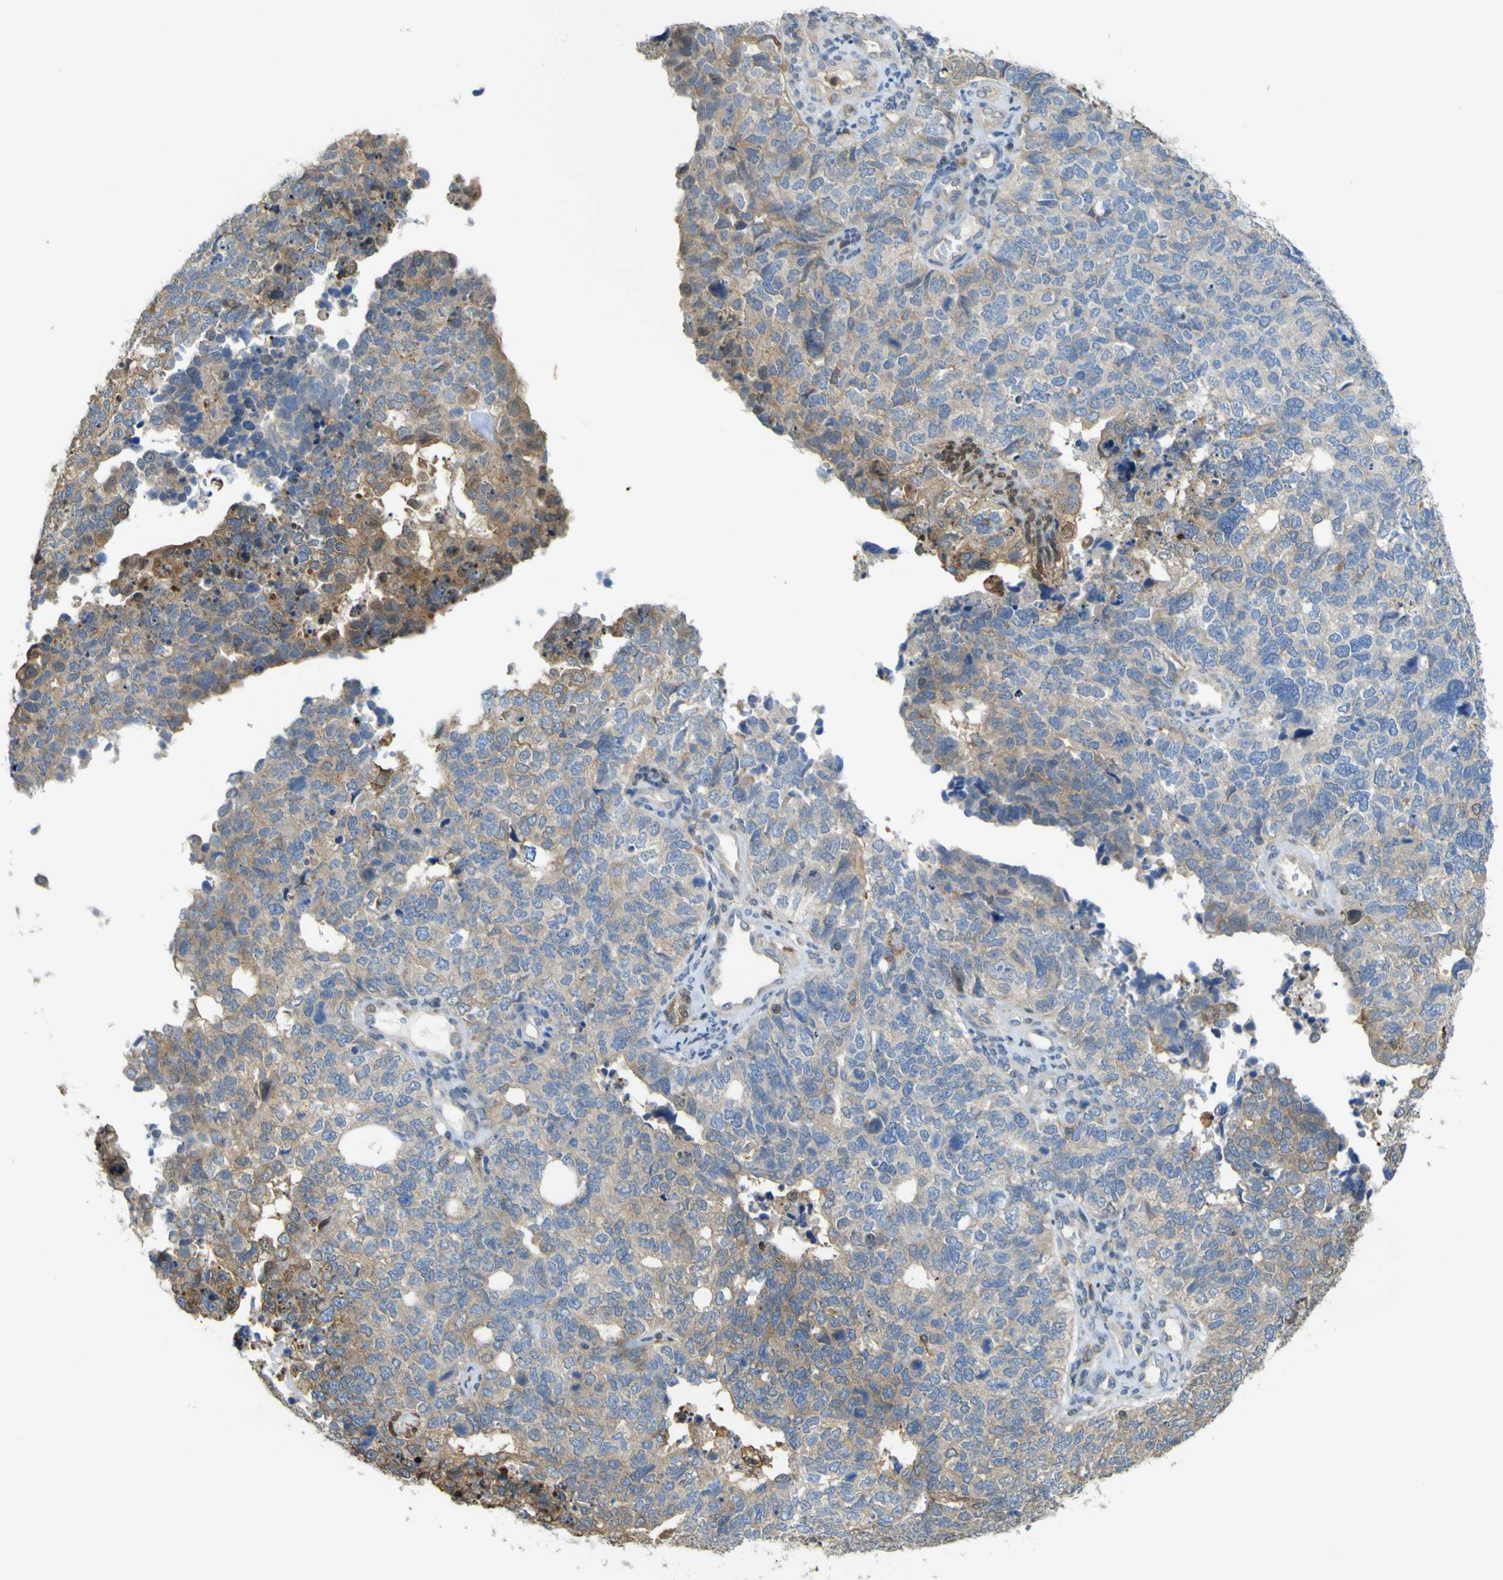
{"staining": {"intensity": "moderate", "quantity": "25%-75%", "location": "cytoplasmic/membranous"}, "tissue": "cervical cancer", "cell_type": "Tumor cells", "image_type": "cancer", "snomed": [{"axis": "morphology", "description": "Squamous cell carcinoma, NOS"}, {"axis": "topography", "description": "Cervix"}], "caption": "This histopathology image displays IHC staining of cervical cancer (squamous cell carcinoma), with medium moderate cytoplasmic/membranous staining in approximately 25%-75% of tumor cells.", "gene": "ABHD3", "patient": {"sex": "female", "age": 63}}